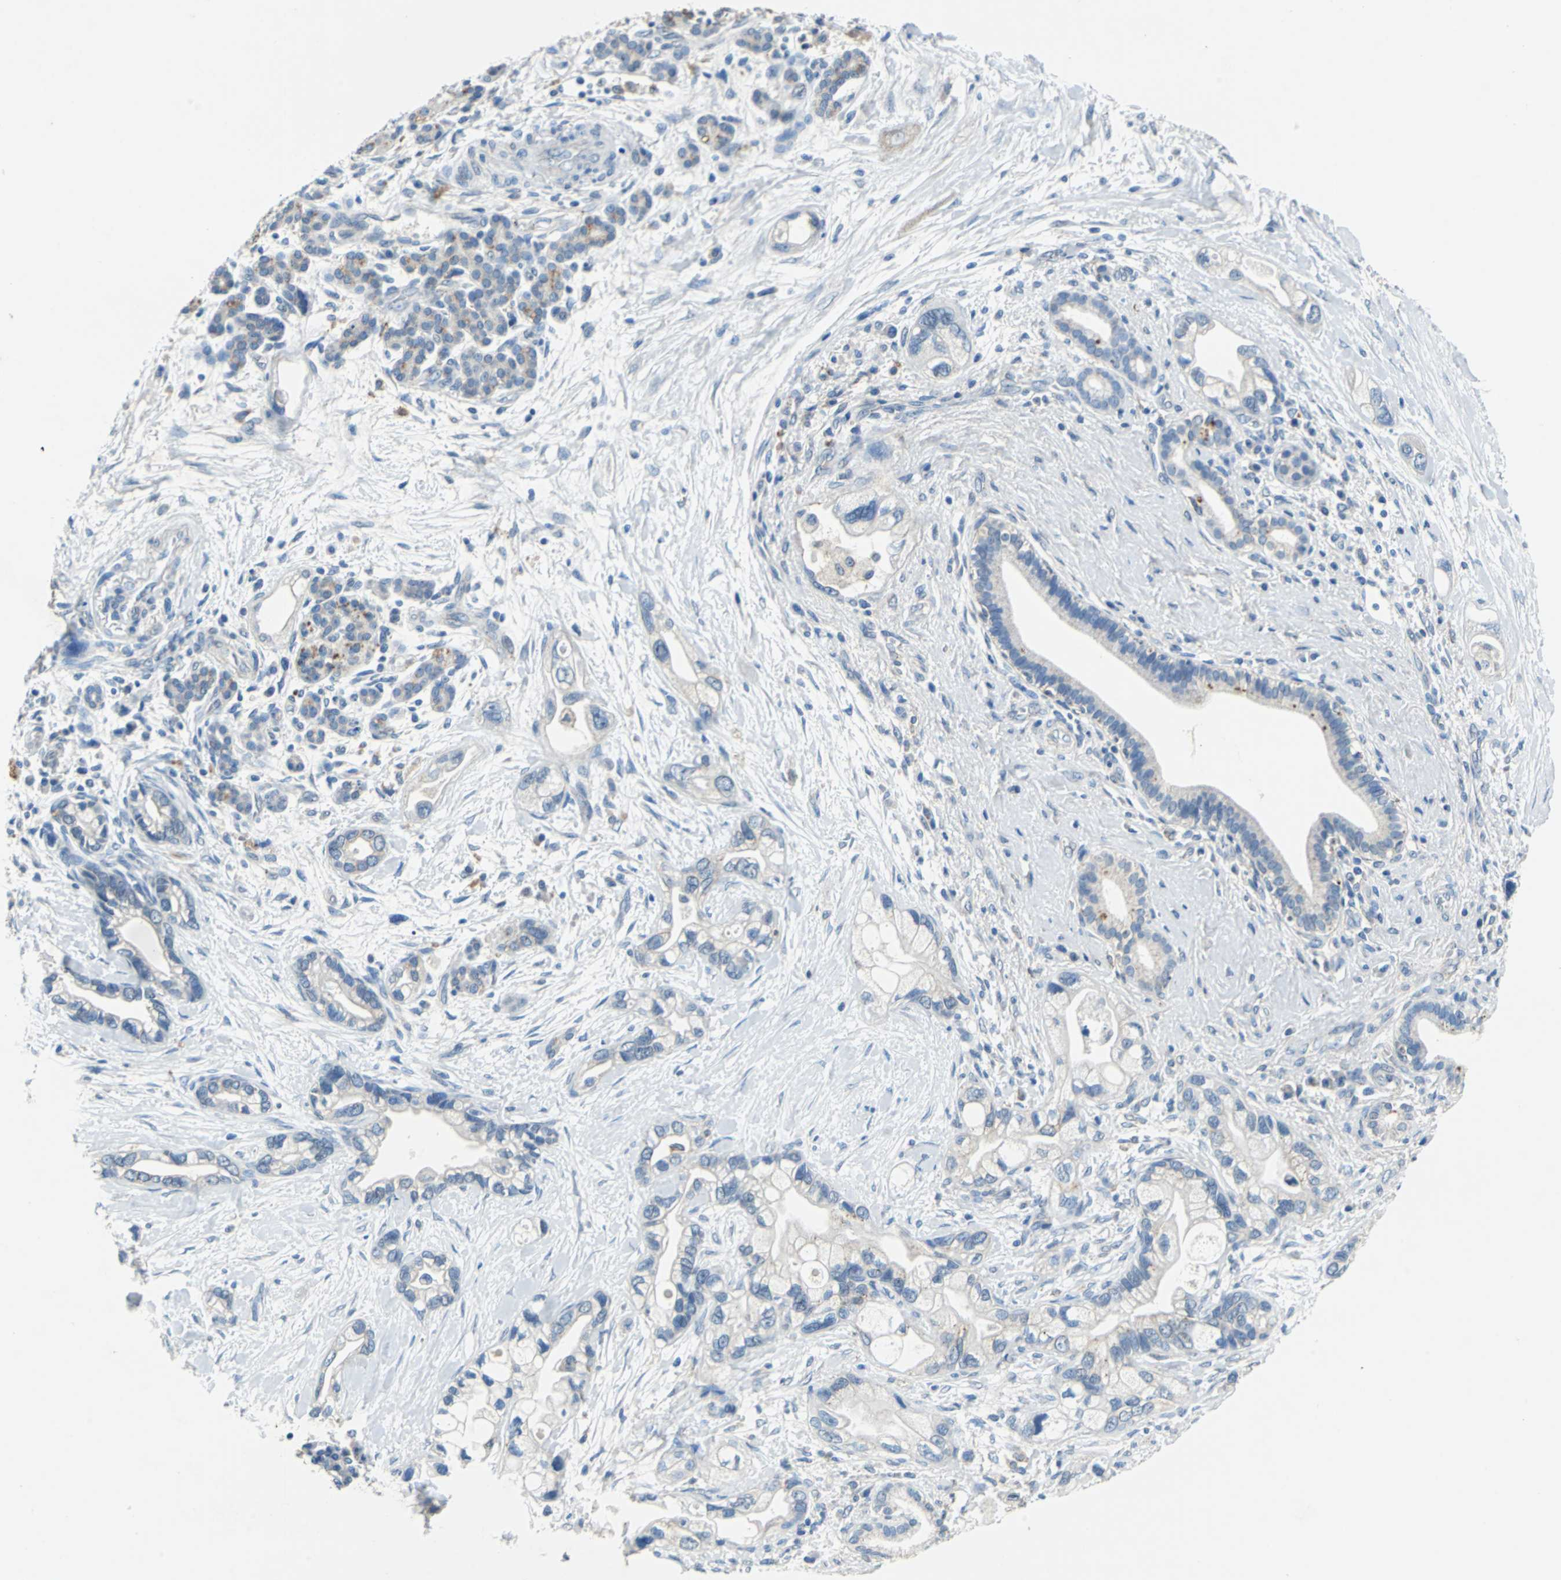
{"staining": {"intensity": "weak", "quantity": "<25%", "location": "cytoplasmic/membranous"}, "tissue": "pancreatic cancer", "cell_type": "Tumor cells", "image_type": "cancer", "snomed": [{"axis": "morphology", "description": "Adenocarcinoma, NOS"}, {"axis": "topography", "description": "Pancreas"}], "caption": "Micrograph shows no significant protein positivity in tumor cells of adenocarcinoma (pancreatic).", "gene": "TEX264", "patient": {"sex": "female", "age": 77}}